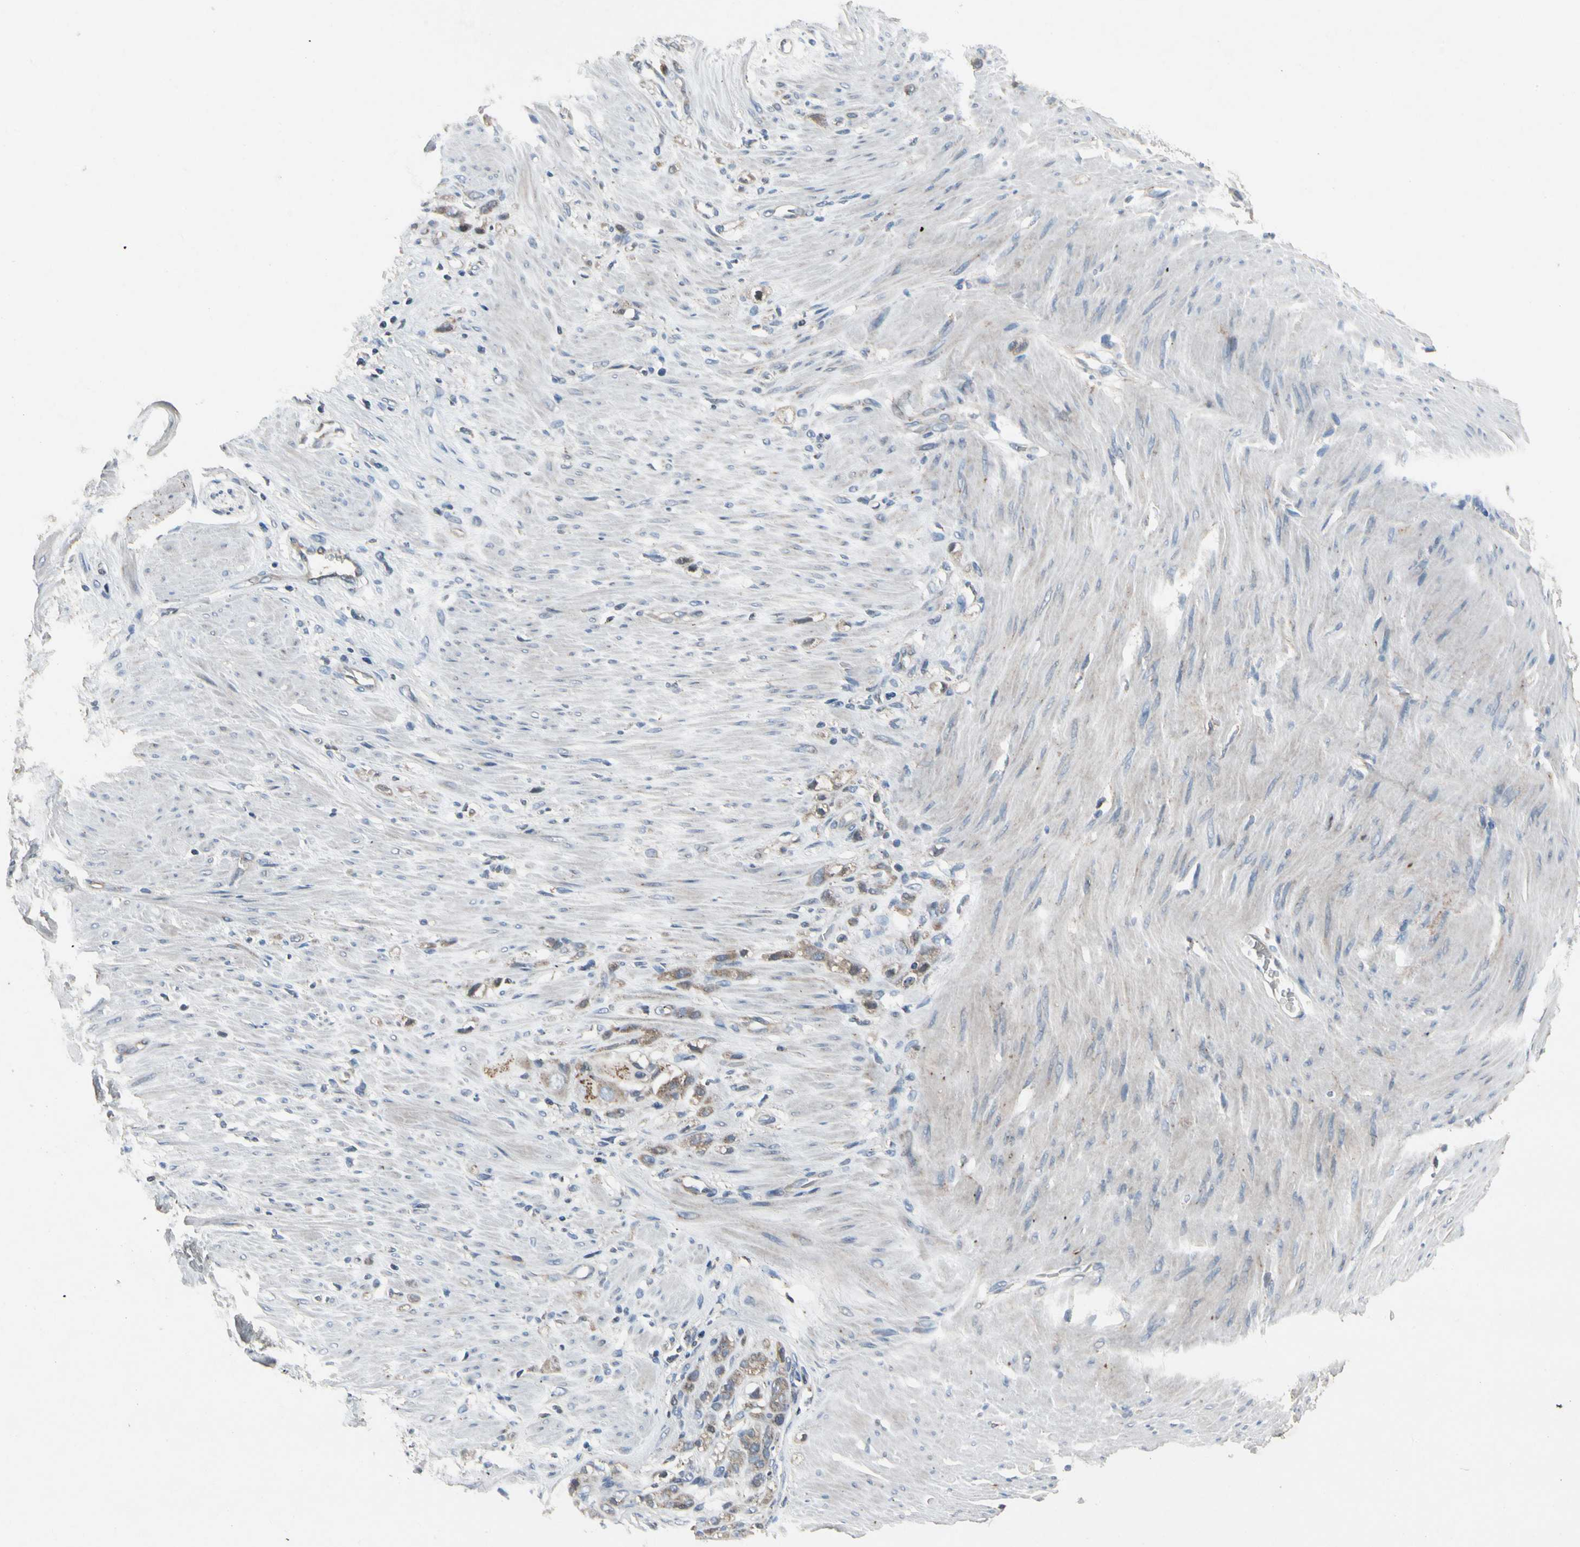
{"staining": {"intensity": "moderate", "quantity": "25%-75%", "location": "cytoplasmic/membranous"}, "tissue": "stomach cancer", "cell_type": "Tumor cells", "image_type": "cancer", "snomed": [{"axis": "morphology", "description": "Adenocarcinoma, NOS"}, {"axis": "topography", "description": "Stomach"}], "caption": "Immunohistochemistry (IHC) staining of stomach adenocarcinoma, which exhibits medium levels of moderate cytoplasmic/membranous expression in approximately 25%-75% of tumor cells indicating moderate cytoplasmic/membranous protein expression. The staining was performed using DAB (brown) for protein detection and nuclei were counterstained in hematoxylin (blue).", "gene": "NMI", "patient": {"sex": "male", "age": 82}}